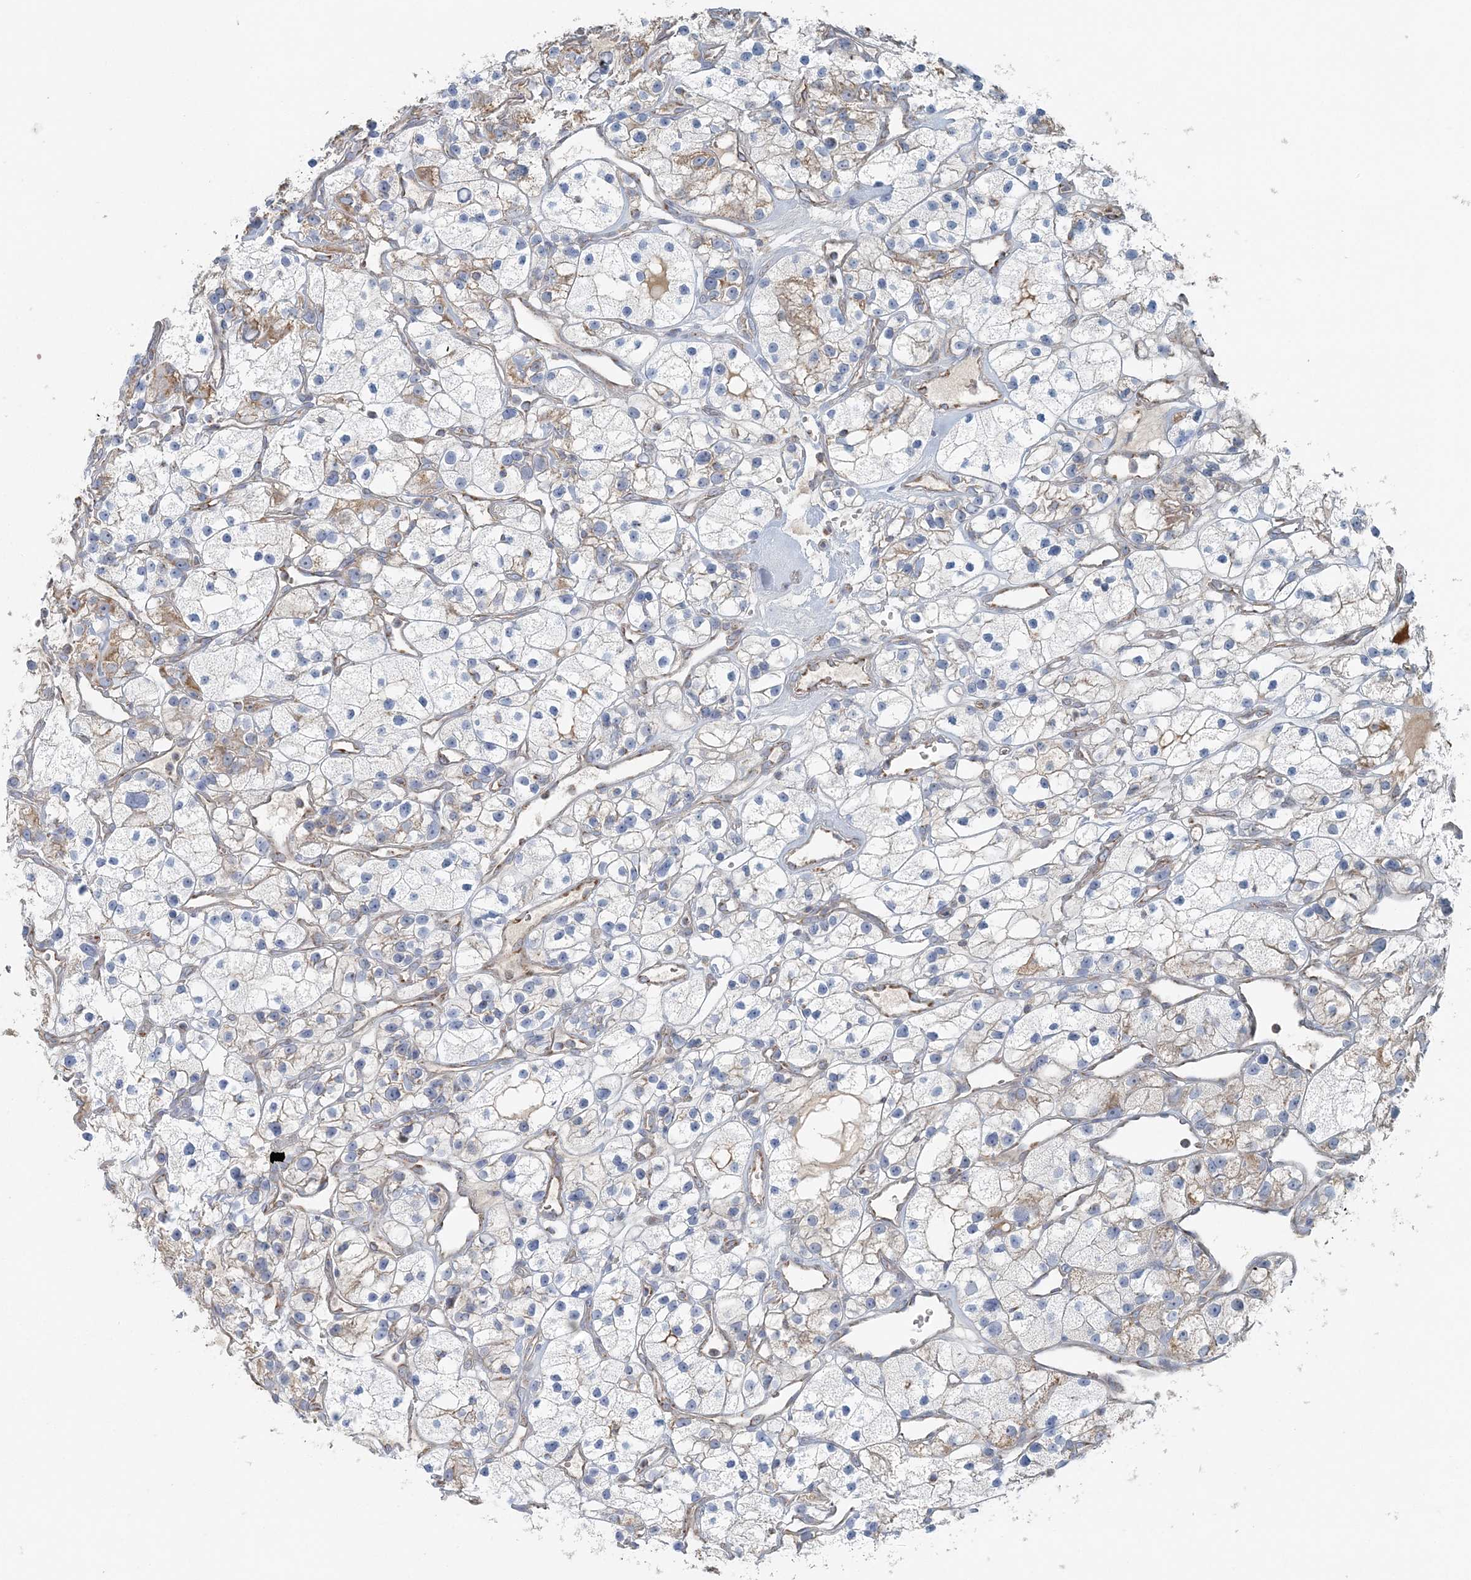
{"staining": {"intensity": "moderate", "quantity": "<25%", "location": "cytoplasmic/membranous"}, "tissue": "renal cancer", "cell_type": "Tumor cells", "image_type": "cancer", "snomed": [{"axis": "morphology", "description": "Adenocarcinoma, NOS"}, {"axis": "topography", "description": "Kidney"}], "caption": "Immunohistochemical staining of human renal cancer exhibits low levels of moderate cytoplasmic/membranous positivity in about <25% of tumor cells.", "gene": "SLC22A16", "patient": {"sex": "female", "age": 57}}